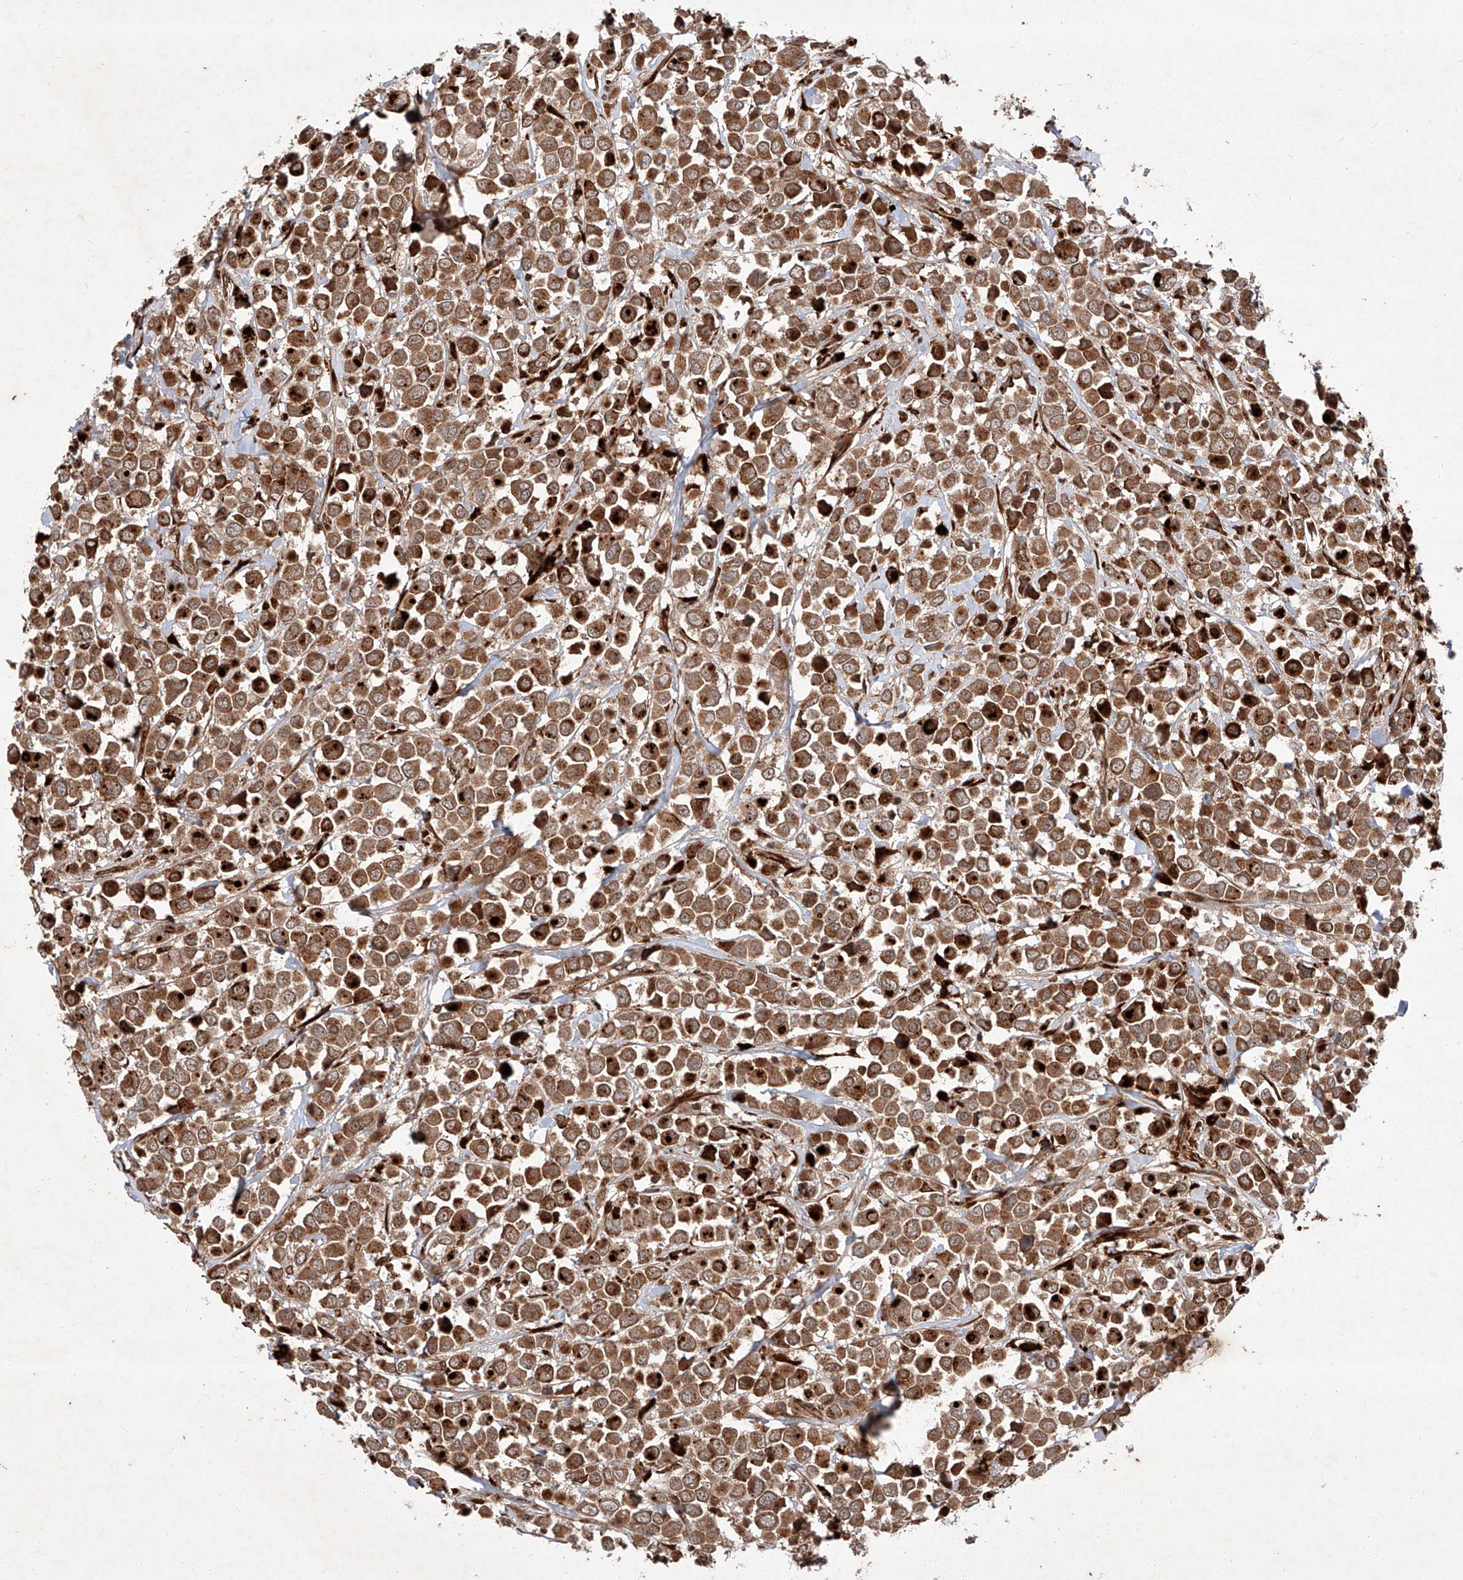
{"staining": {"intensity": "strong", "quantity": ">75%", "location": "cytoplasmic/membranous"}, "tissue": "breast cancer", "cell_type": "Tumor cells", "image_type": "cancer", "snomed": [{"axis": "morphology", "description": "Duct carcinoma"}, {"axis": "topography", "description": "Breast"}], "caption": "IHC photomicrograph of human invasive ductal carcinoma (breast) stained for a protein (brown), which exhibits high levels of strong cytoplasmic/membranous positivity in approximately >75% of tumor cells.", "gene": "ZFP28", "patient": {"sex": "female", "age": 61}}